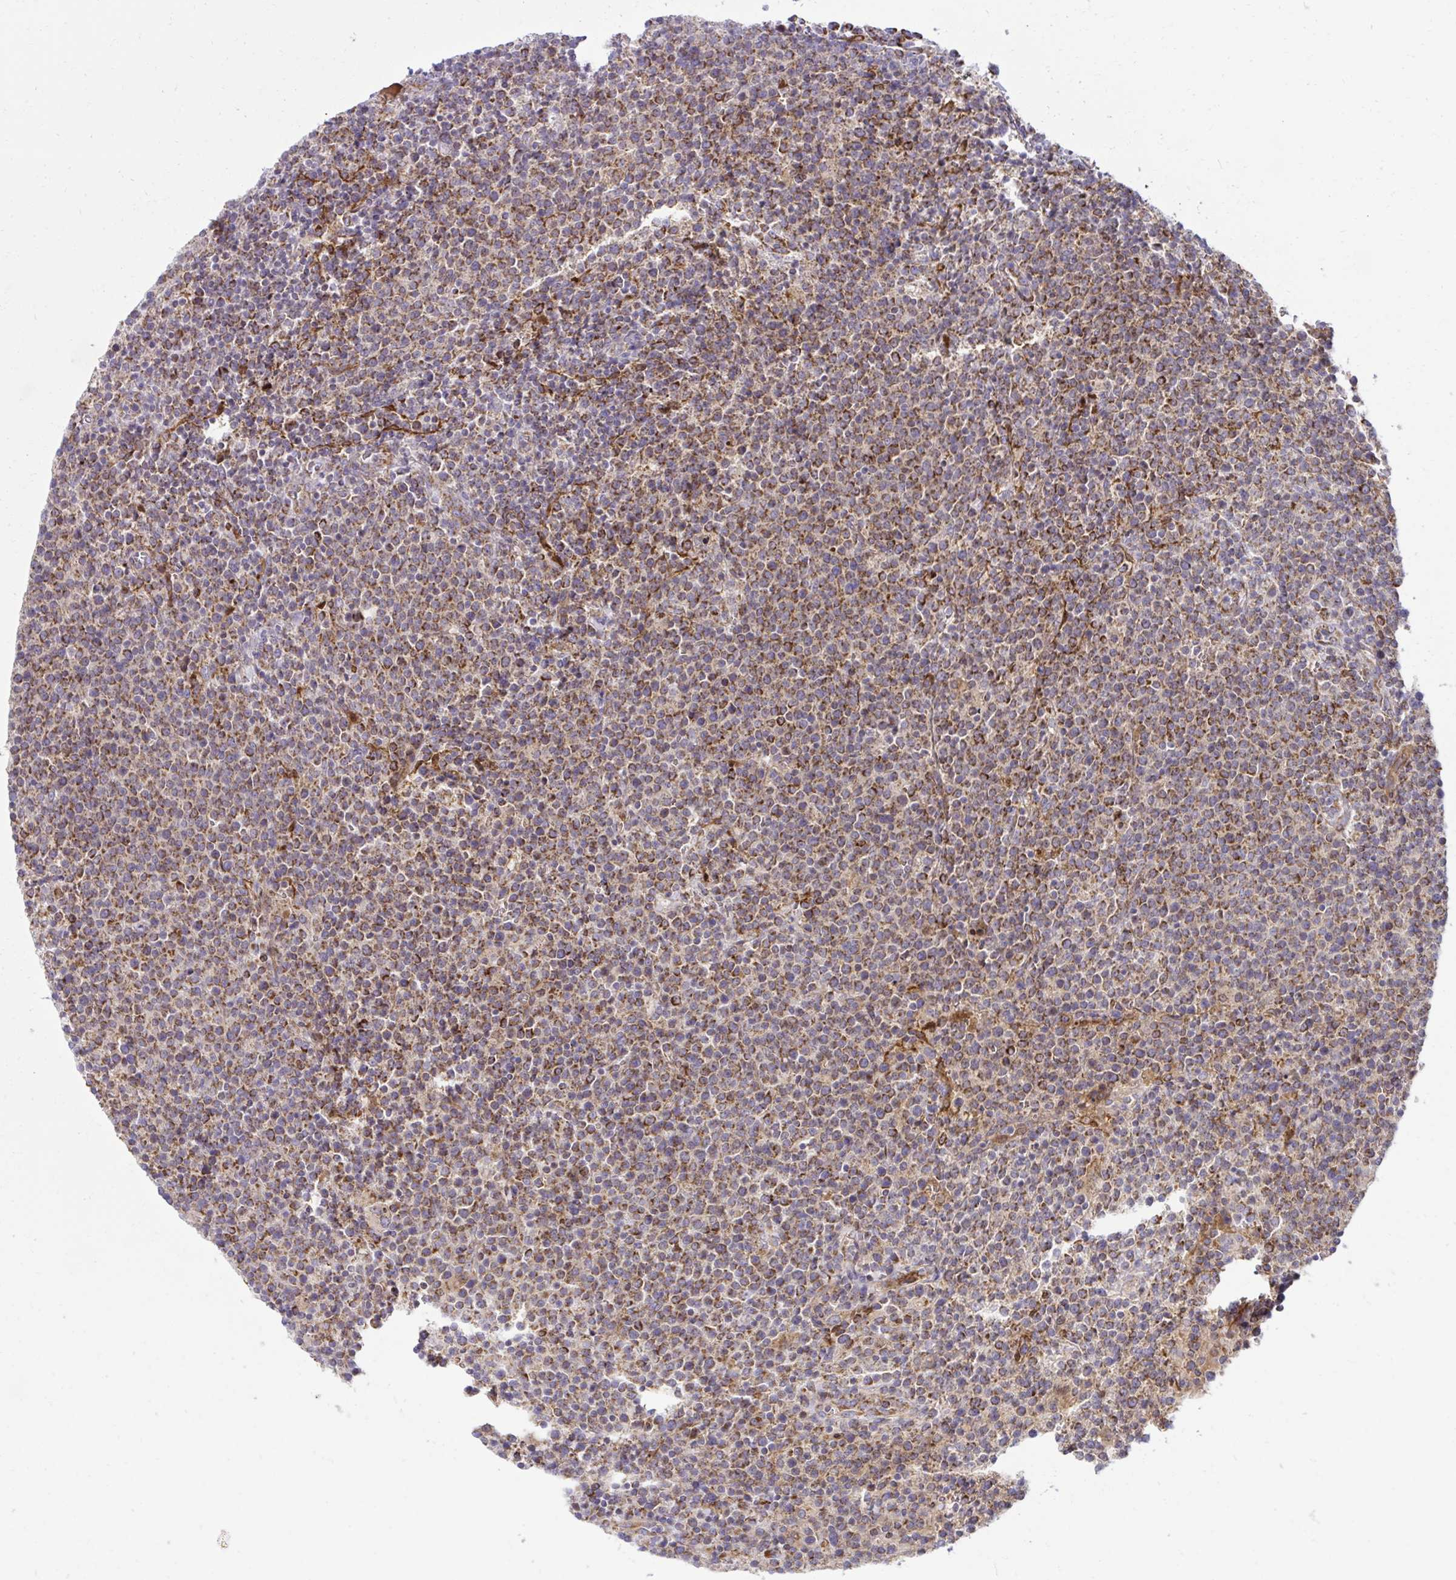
{"staining": {"intensity": "strong", "quantity": "25%-75%", "location": "cytoplasmic/membranous"}, "tissue": "lymphoma", "cell_type": "Tumor cells", "image_type": "cancer", "snomed": [{"axis": "morphology", "description": "Malignant lymphoma, non-Hodgkin's type, High grade"}, {"axis": "topography", "description": "Lymph node"}], "caption": "A brown stain highlights strong cytoplasmic/membranous positivity of a protein in high-grade malignant lymphoma, non-Hodgkin's type tumor cells.", "gene": "LIMS1", "patient": {"sex": "male", "age": 61}}